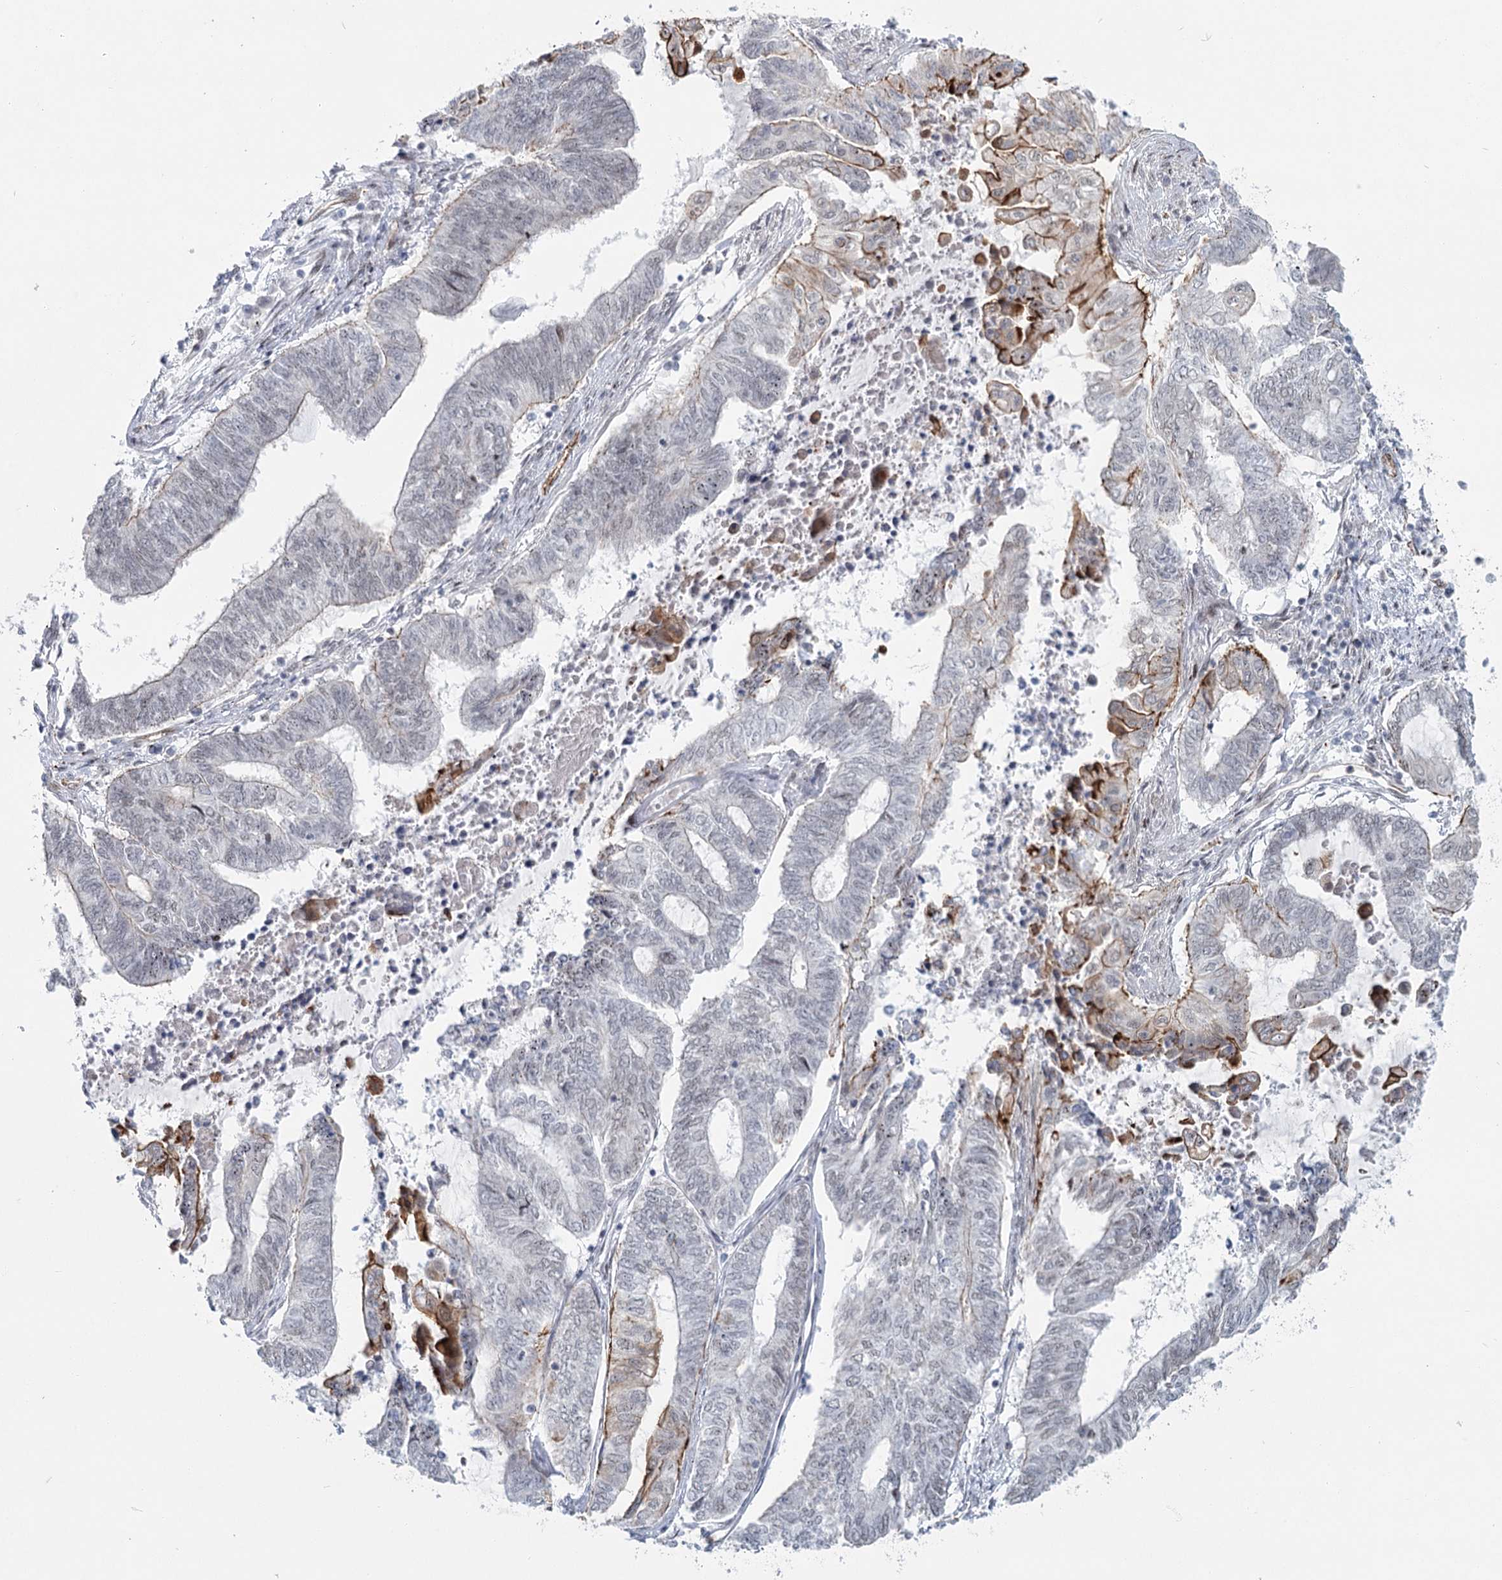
{"staining": {"intensity": "moderate", "quantity": "<25%", "location": "cytoplasmic/membranous"}, "tissue": "endometrial cancer", "cell_type": "Tumor cells", "image_type": "cancer", "snomed": [{"axis": "morphology", "description": "Adenocarcinoma, NOS"}, {"axis": "topography", "description": "Uterus"}, {"axis": "topography", "description": "Endometrium"}], "caption": "Protein staining reveals moderate cytoplasmic/membranous staining in about <25% of tumor cells in endometrial adenocarcinoma. (DAB IHC, brown staining for protein, blue staining for nuclei).", "gene": "ABHD8", "patient": {"sex": "female", "age": 70}}